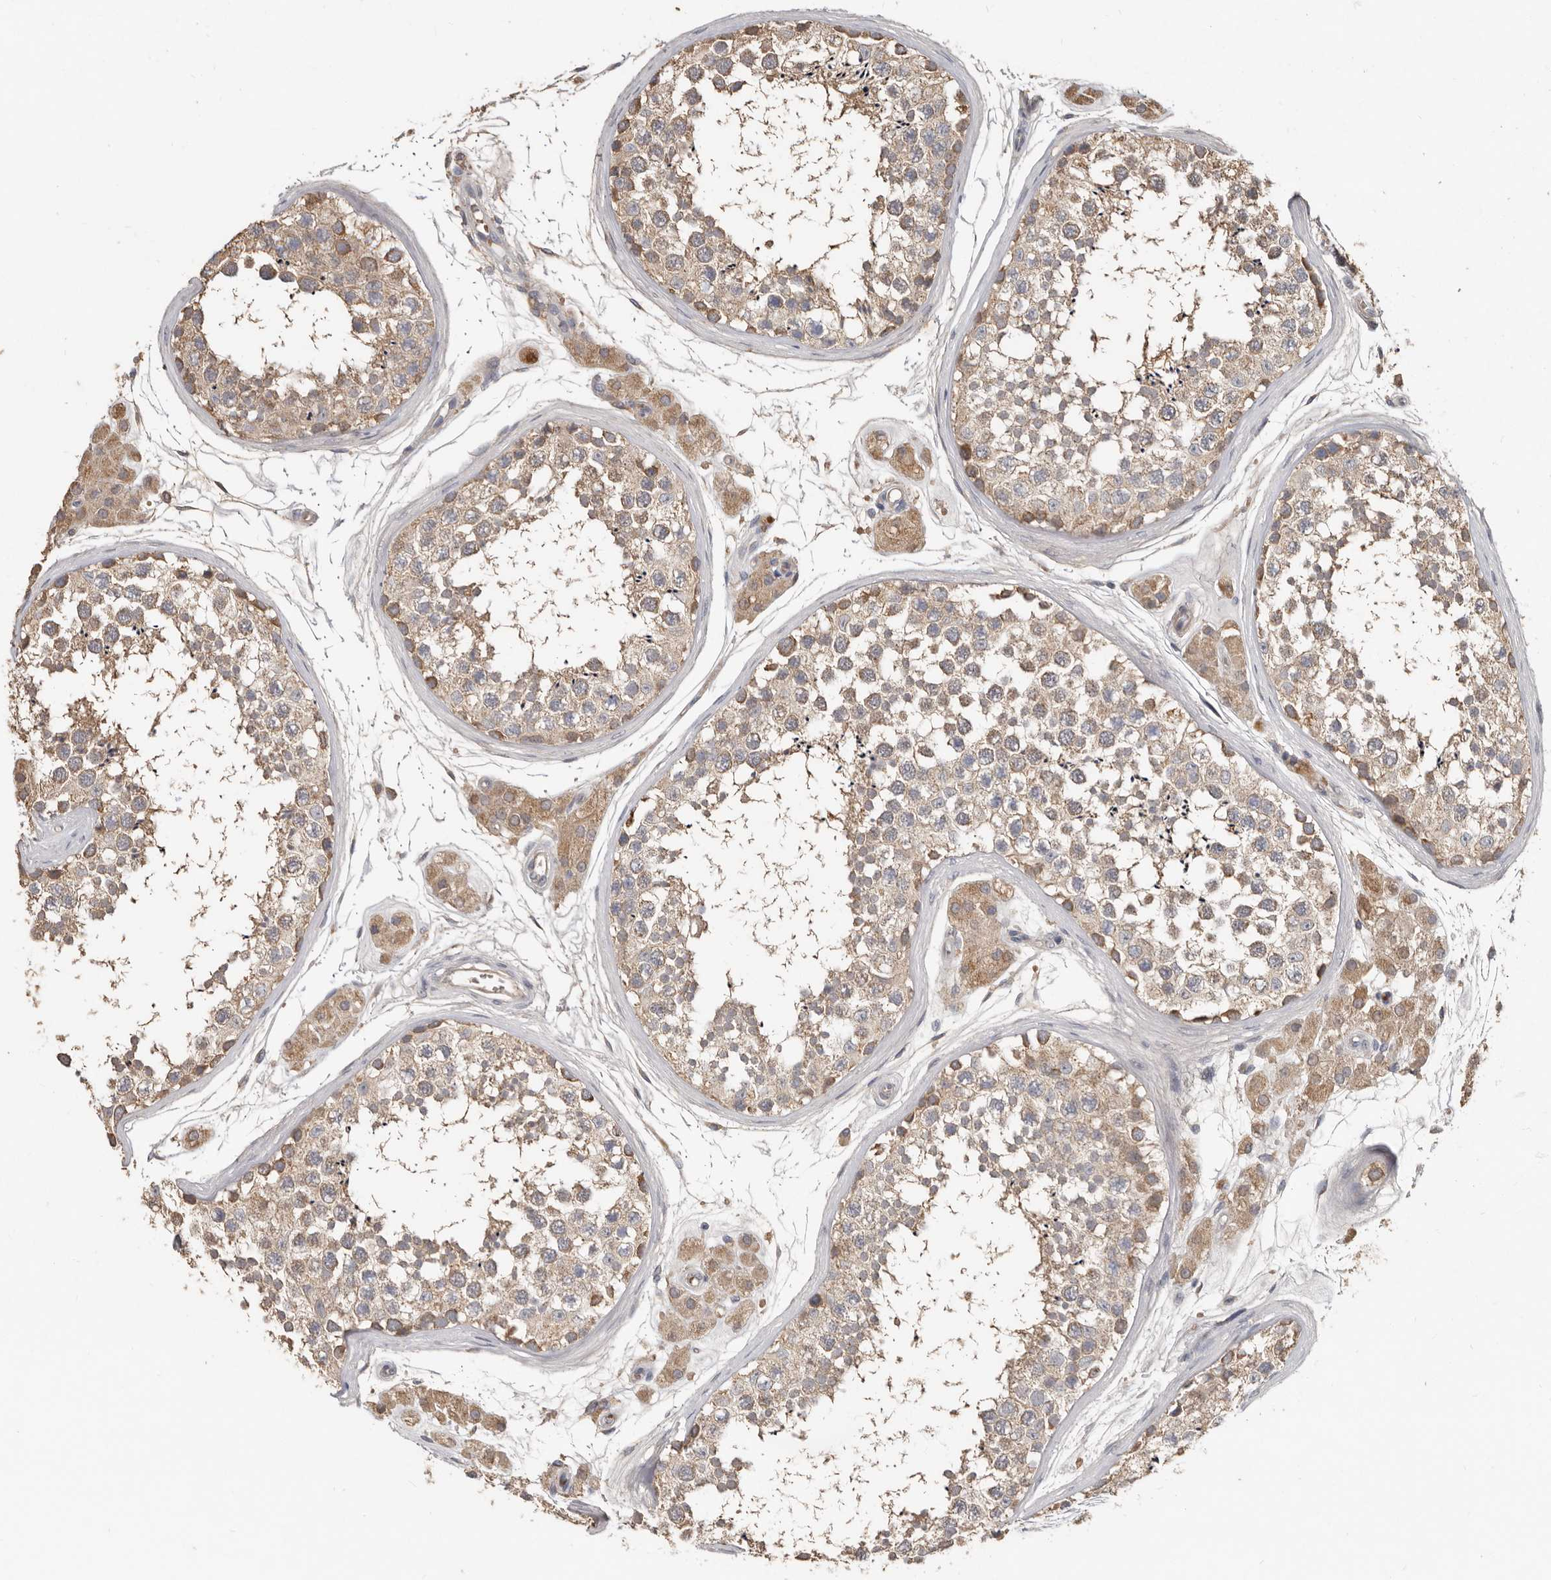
{"staining": {"intensity": "moderate", "quantity": "25%-75%", "location": "cytoplasmic/membranous"}, "tissue": "testis", "cell_type": "Cells in seminiferous ducts", "image_type": "normal", "snomed": [{"axis": "morphology", "description": "Normal tissue, NOS"}, {"axis": "topography", "description": "Testis"}], "caption": "Immunohistochemical staining of benign testis shows moderate cytoplasmic/membranous protein expression in approximately 25%-75% of cells in seminiferous ducts.", "gene": "KIF26B", "patient": {"sex": "male", "age": 56}}